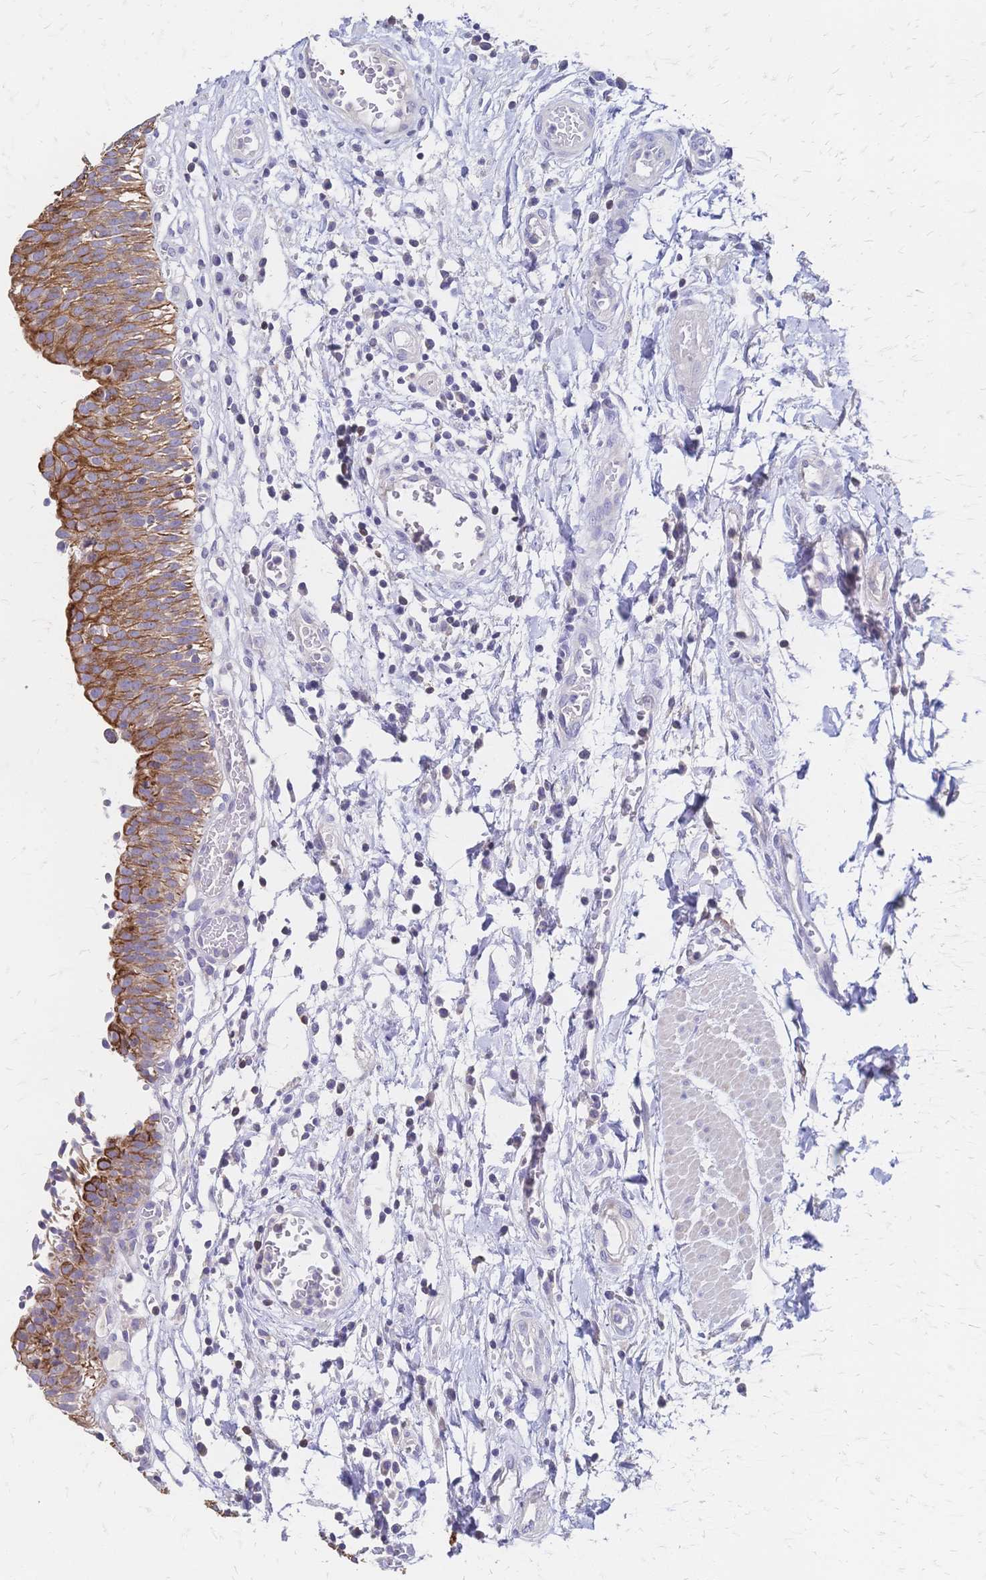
{"staining": {"intensity": "strong", "quantity": ">75%", "location": "cytoplasmic/membranous"}, "tissue": "urinary bladder", "cell_type": "Urothelial cells", "image_type": "normal", "snomed": [{"axis": "morphology", "description": "Normal tissue, NOS"}, {"axis": "topography", "description": "Urinary bladder"}], "caption": "Immunohistochemistry staining of unremarkable urinary bladder, which displays high levels of strong cytoplasmic/membranous positivity in about >75% of urothelial cells indicating strong cytoplasmic/membranous protein staining. The staining was performed using DAB (brown) for protein detection and nuclei were counterstained in hematoxylin (blue).", "gene": "DTNB", "patient": {"sex": "male", "age": 64}}